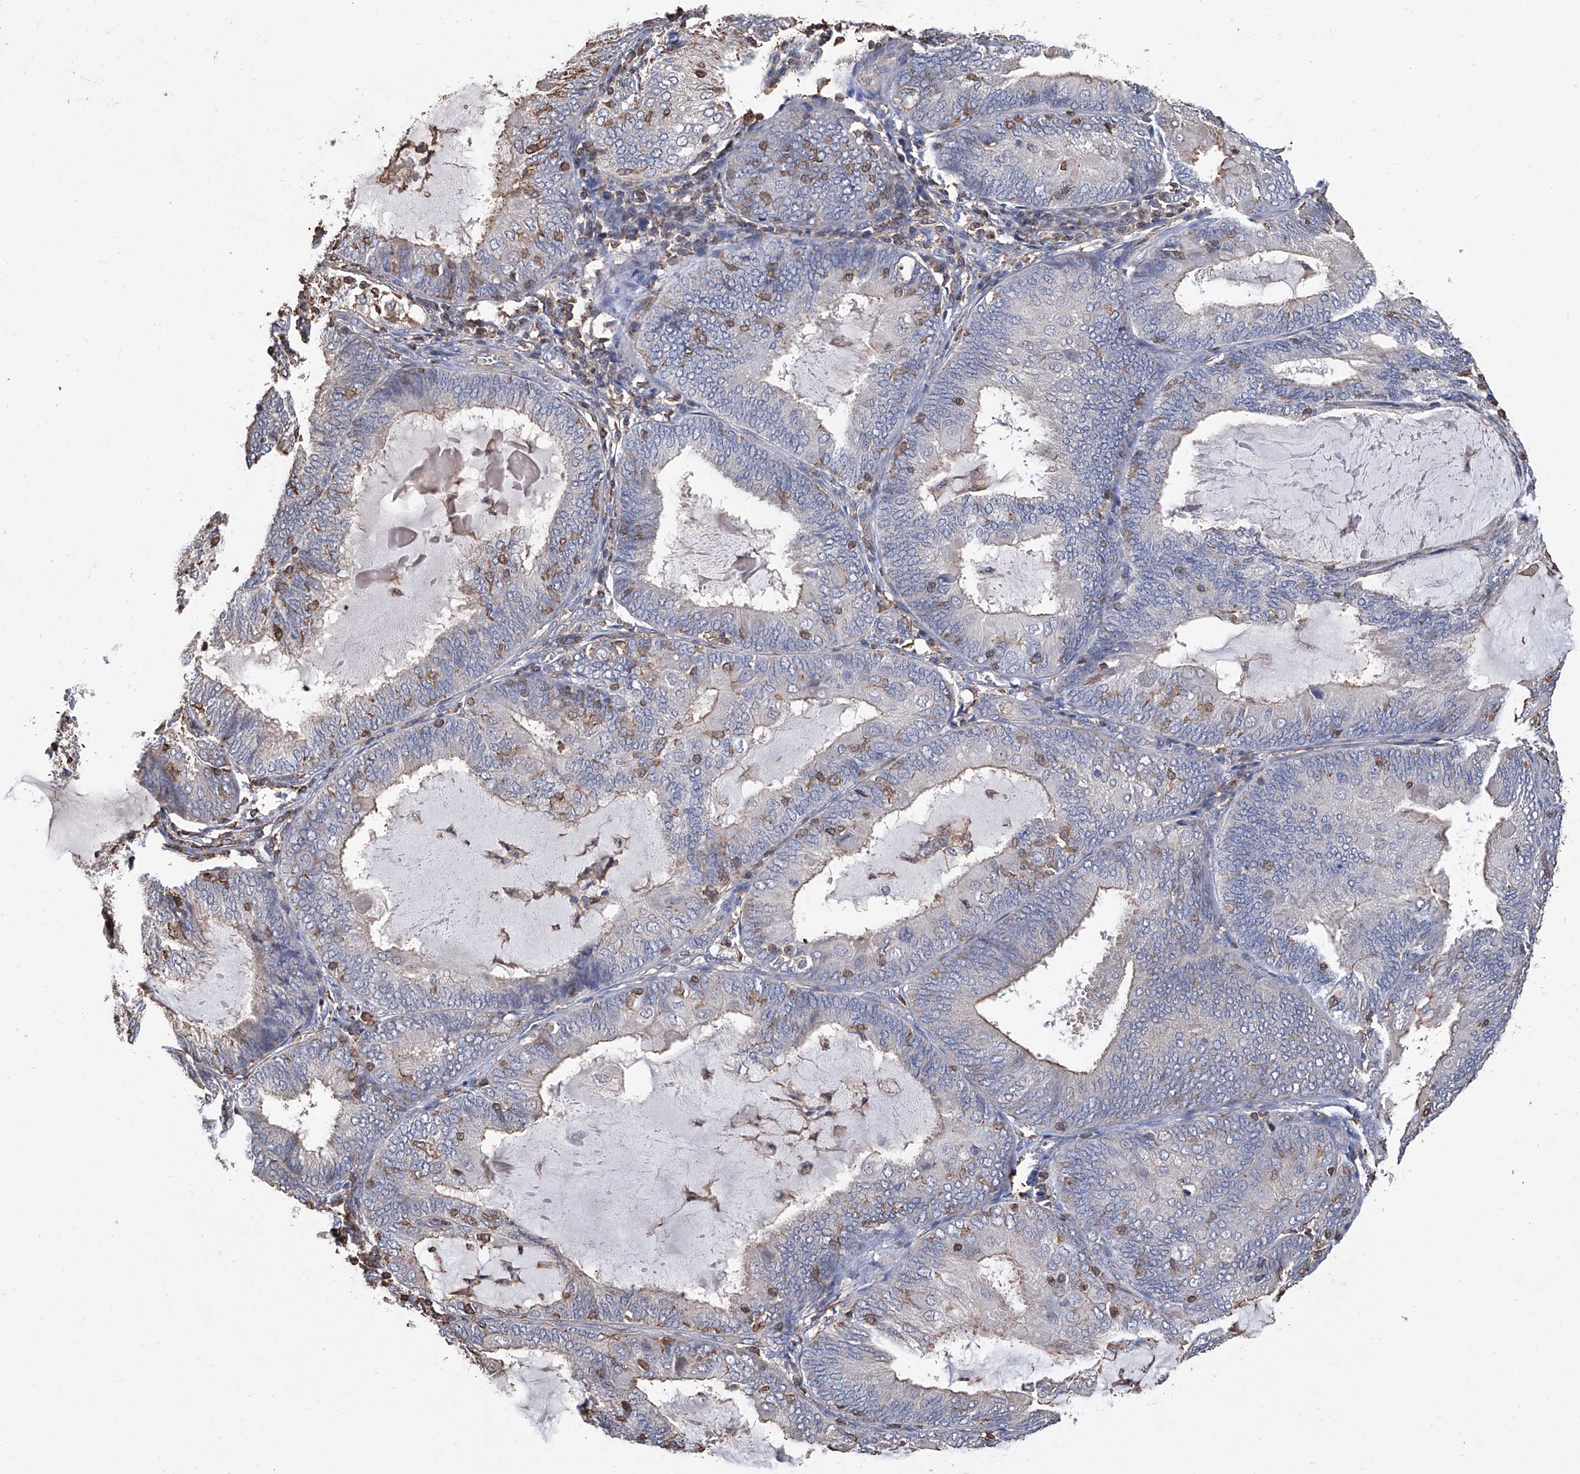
{"staining": {"intensity": "negative", "quantity": "none", "location": "none"}, "tissue": "endometrial cancer", "cell_type": "Tumor cells", "image_type": "cancer", "snomed": [{"axis": "morphology", "description": "Adenocarcinoma, NOS"}, {"axis": "topography", "description": "Endometrium"}], "caption": "Immunohistochemistry photomicrograph of neoplastic tissue: adenocarcinoma (endometrial) stained with DAB exhibits no significant protein positivity in tumor cells. The staining is performed using DAB (3,3'-diaminobenzidine) brown chromogen with nuclei counter-stained in using hematoxylin.", "gene": "GPT", "patient": {"sex": "female", "age": 81}}